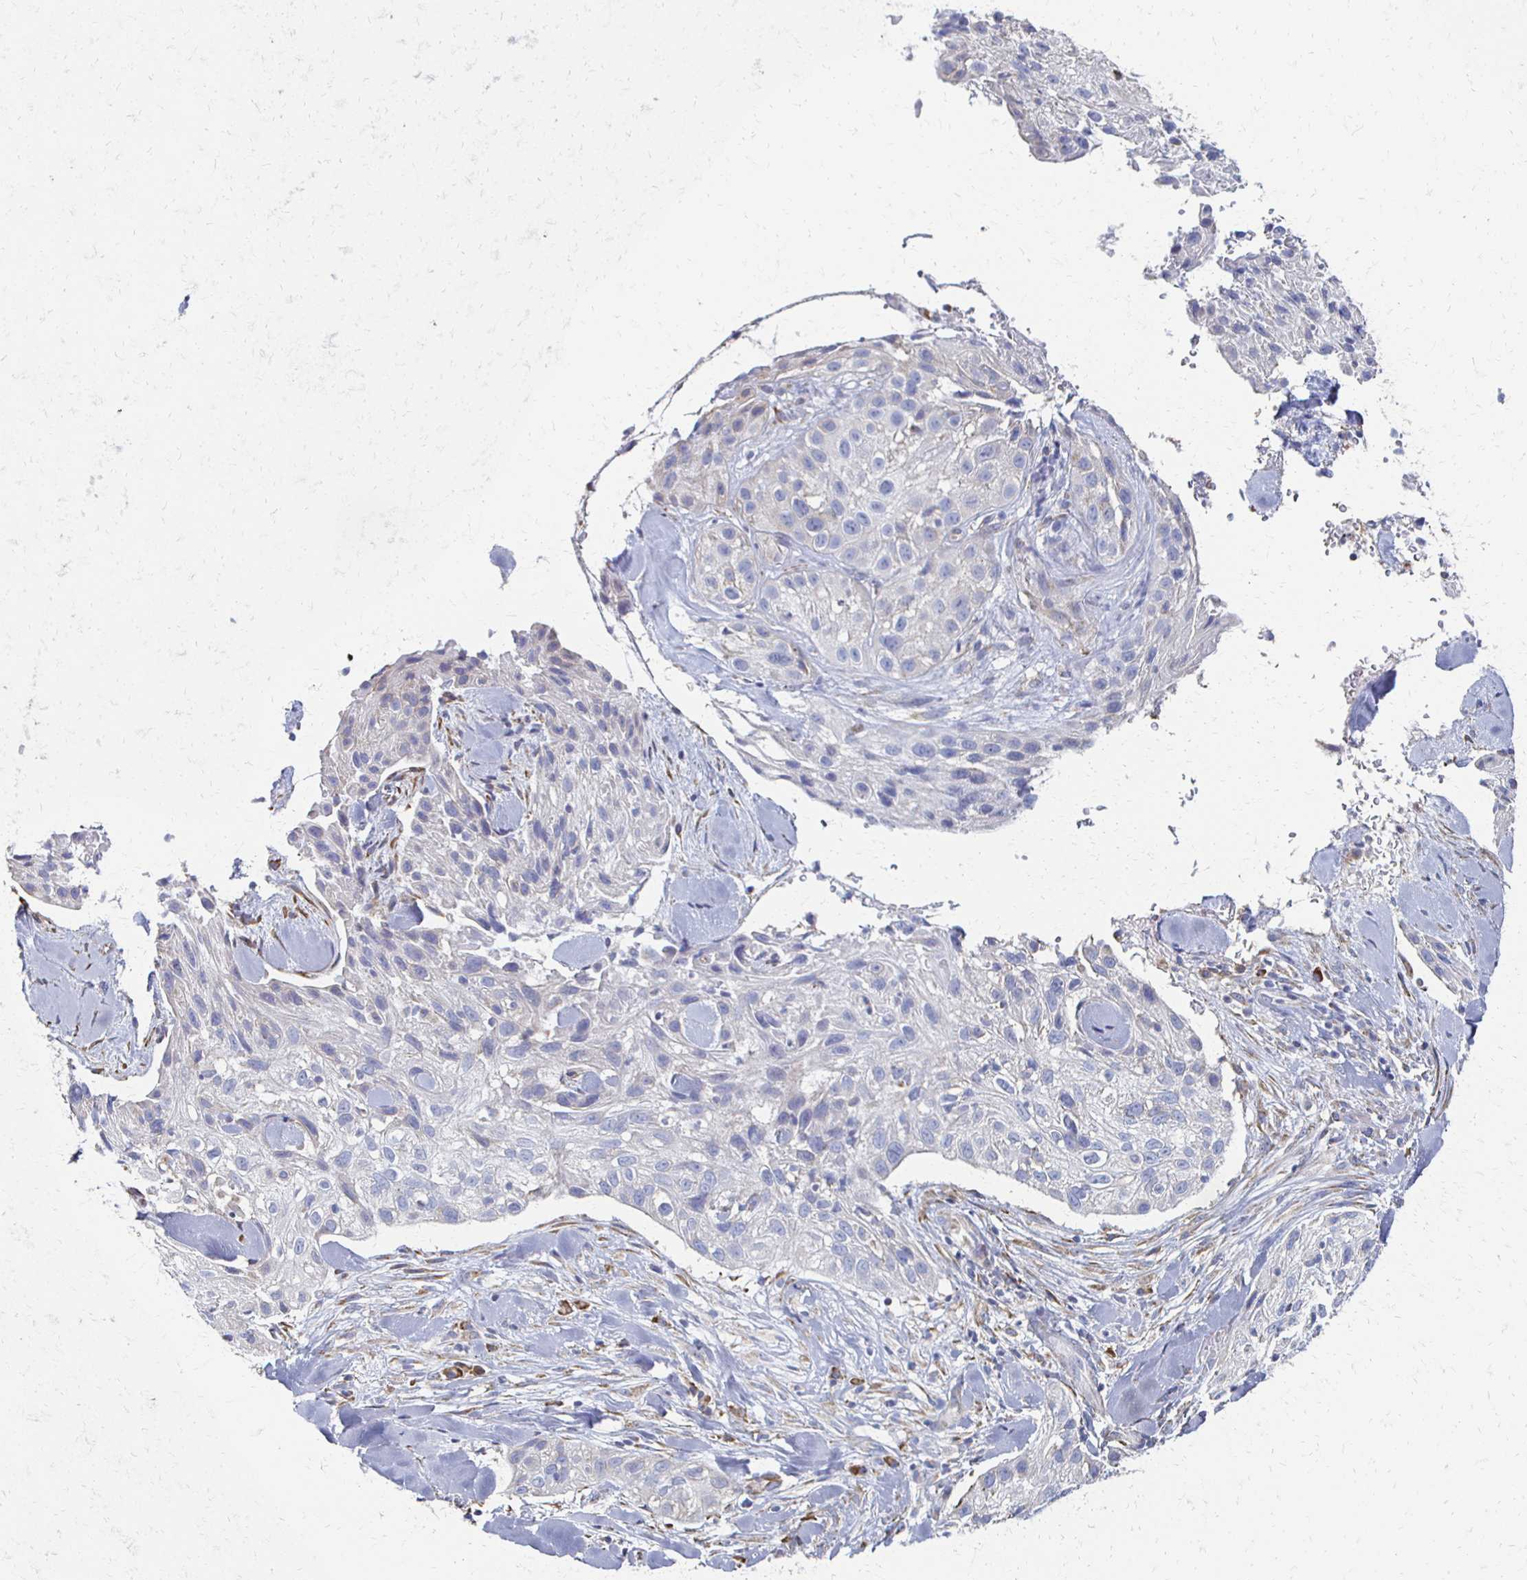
{"staining": {"intensity": "negative", "quantity": "none", "location": "none"}, "tissue": "skin cancer", "cell_type": "Tumor cells", "image_type": "cancer", "snomed": [{"axis": "morphology", "description": "Squamous cell carcinoma, NOS"}, {"axis": "topography", "description": "Skin"}], "caption": "Human skin cancer stained for a protein using IHC shows no staining in tumor cells.", "gene": "ATP1A3", "patient": {"sex": "male", "age": 82}}